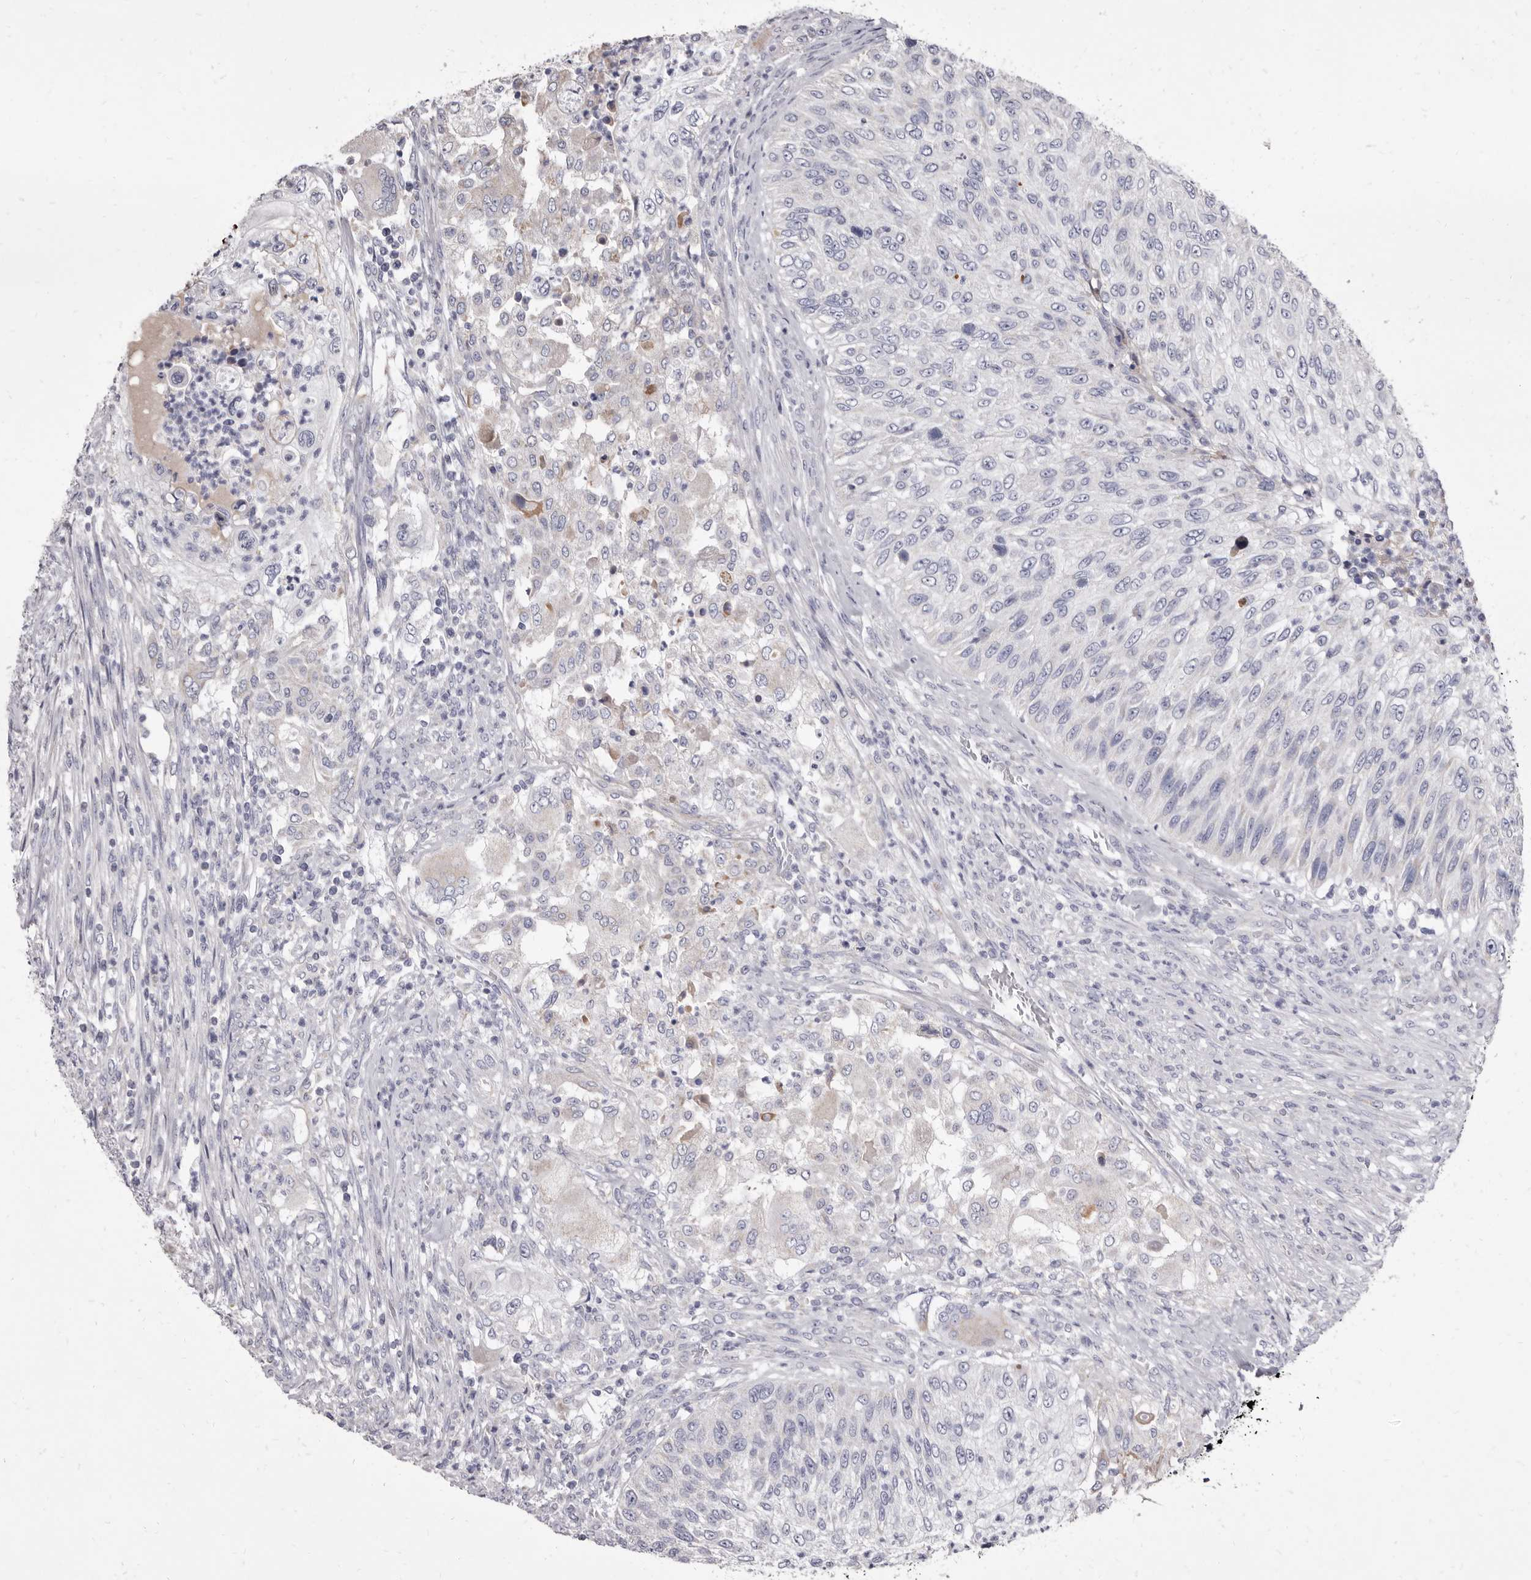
{"staining": {"intensity": "negative", "quantity": "none", "location": "none"}, "tissue": "urothelial cancer", "cell_type": "Tumor cells", "image_type": "cancer", "snomed": [{"axis": "morphology", "description": "Urothelial carcinoma, High grade"}, {"axis": "topography", "description": "Urinary bladder"}], "caption": "Immunohistochemical staining of urothelial cancer displays no significant expression in tumor cells.", "gene": "CYP2E1", "patient": {"sex": "female", "age": 60}}